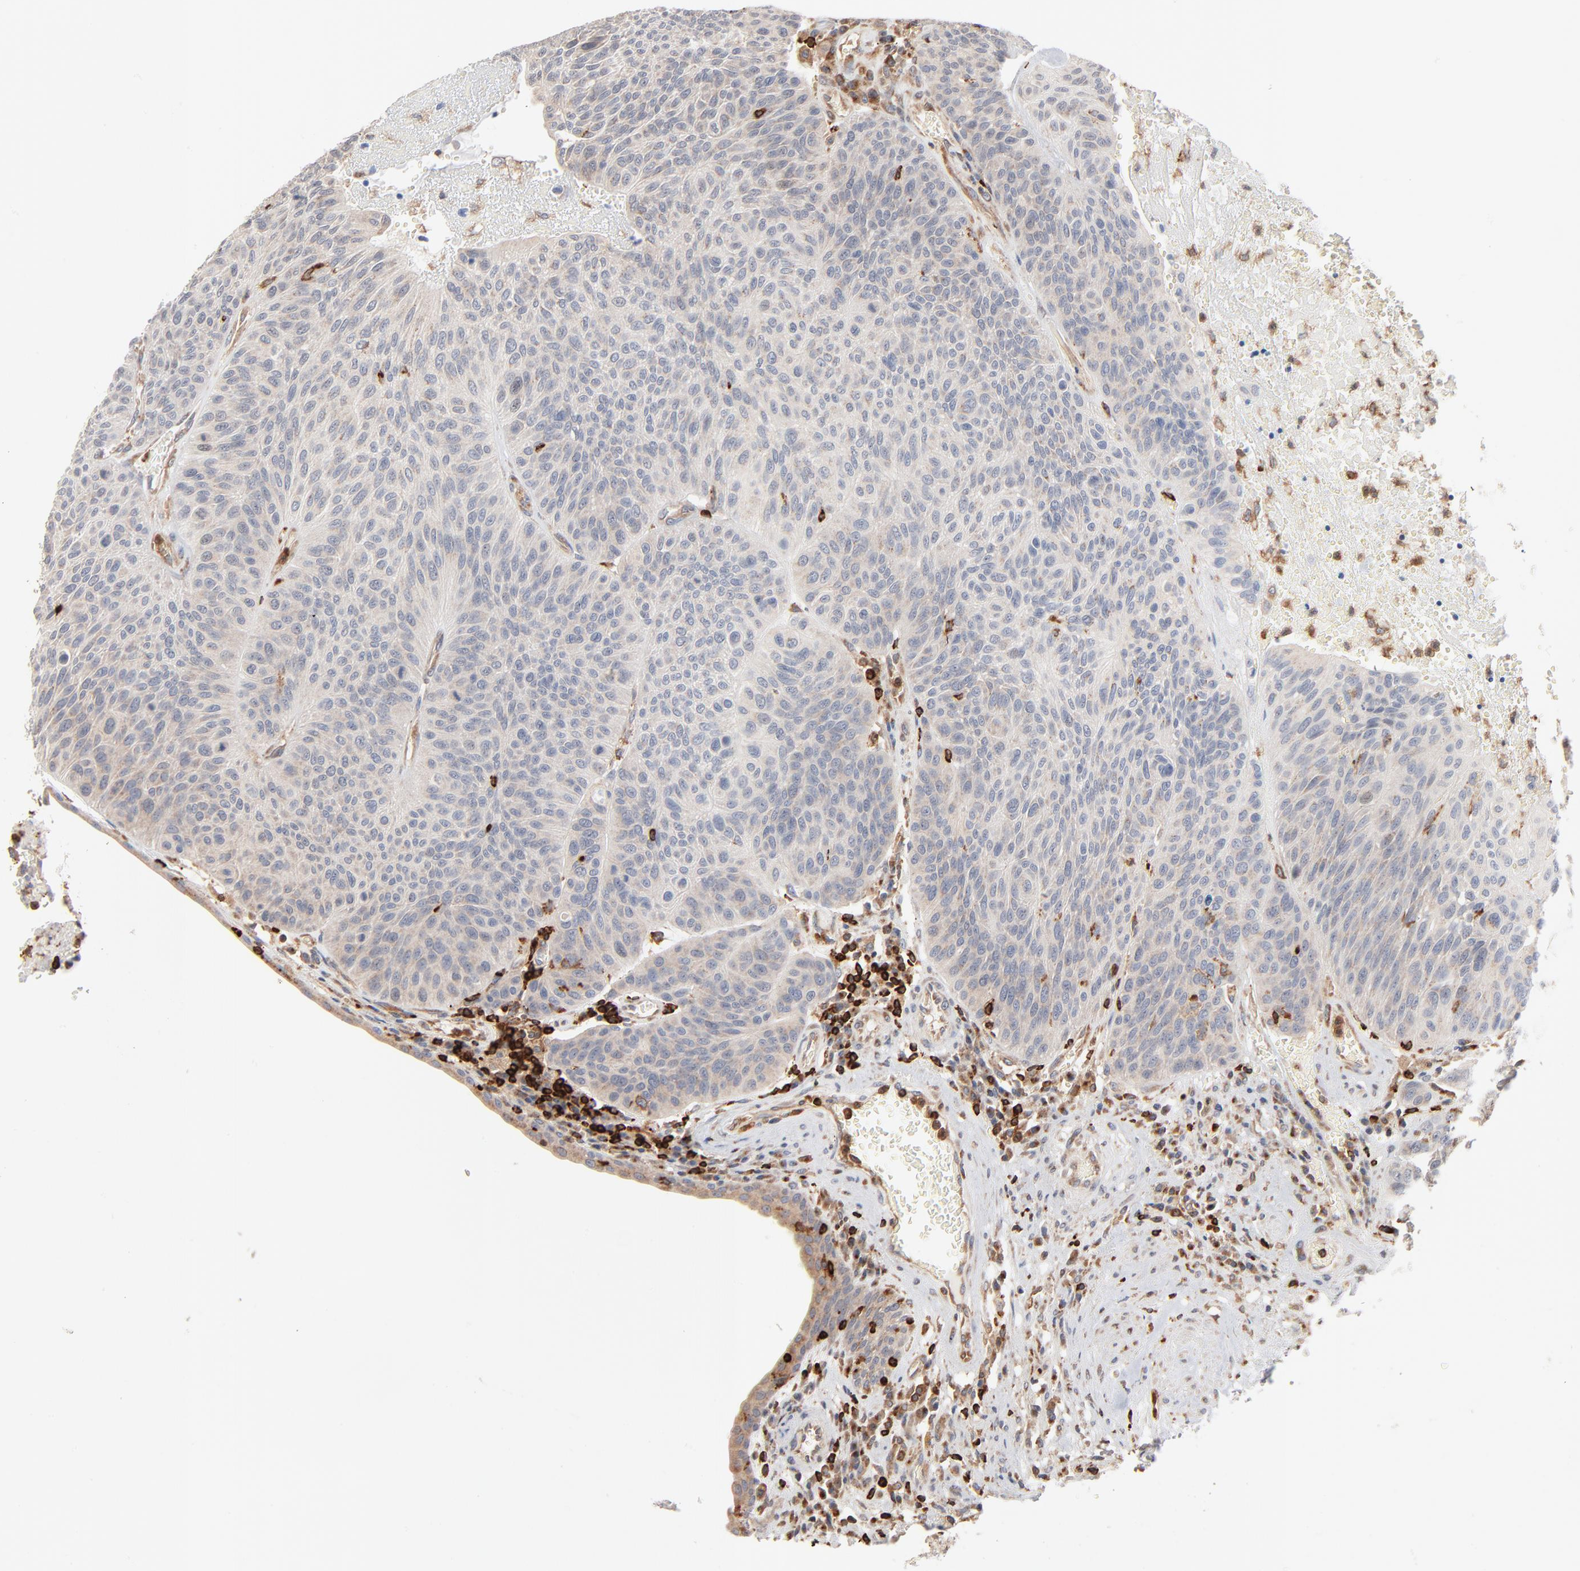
{"staining": {"intensity": "negative", "quantity": "none", "location": "none"}, "tissue": "urothelial cancer", "cell_type": "Tumor cells", "image_type": "cancer", "snomed": [{"axis": "morphology", "description": "Urothelial carcinoma, High grade"}, {"axis": "topography", "description": "Urinary bladder"}], "caption": "High magnification brightfield microscopy of high-grade urothelial carcinoma stained with DAB (3,3'-diaminobenzidine) (brown) and counterstained with hematoxylin (blue): tumor cells show no significant staining.", "gene": "SH3KBP1", "patient": {"sex": "male", "age": 66}}